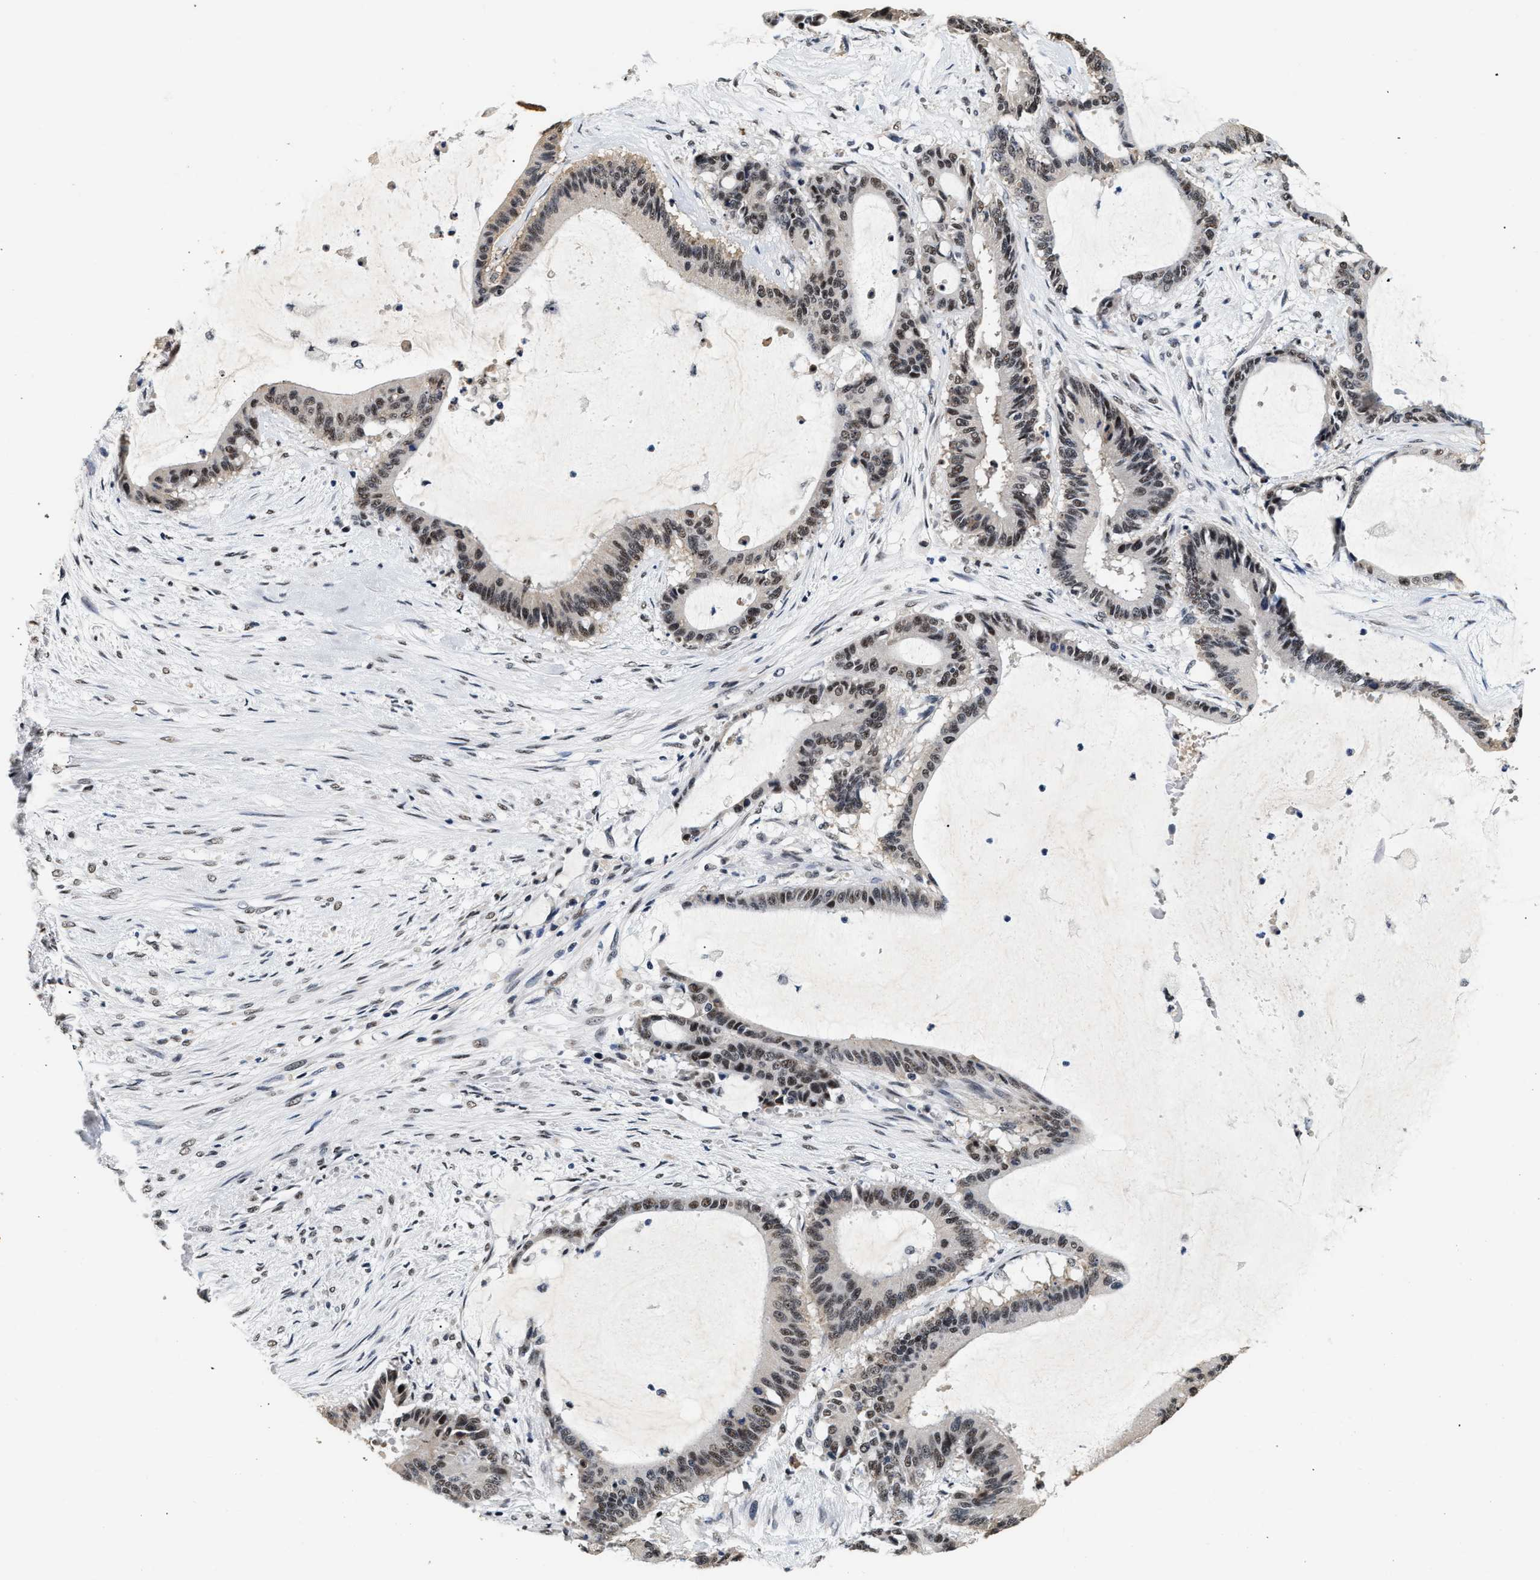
{"staining": {"intensity": "weak", "quantity": ">75%", "location": "nuclear"}, "tissue": "liver cancer", "cell_type": "Tumor cells", "image_type": "cancer", "snomed": [{"axis": "morphology", "description": "Cholangiocarcinoma"}, {"axis": "topography", "description": "Liver"}], "caption": "Protein analysis of liver cancer tissue demonstrates weak nuclear positivity in about >75% of tumor cells.", "gene": "THOC1", "patient": {"sex": "female", "age": 73}}